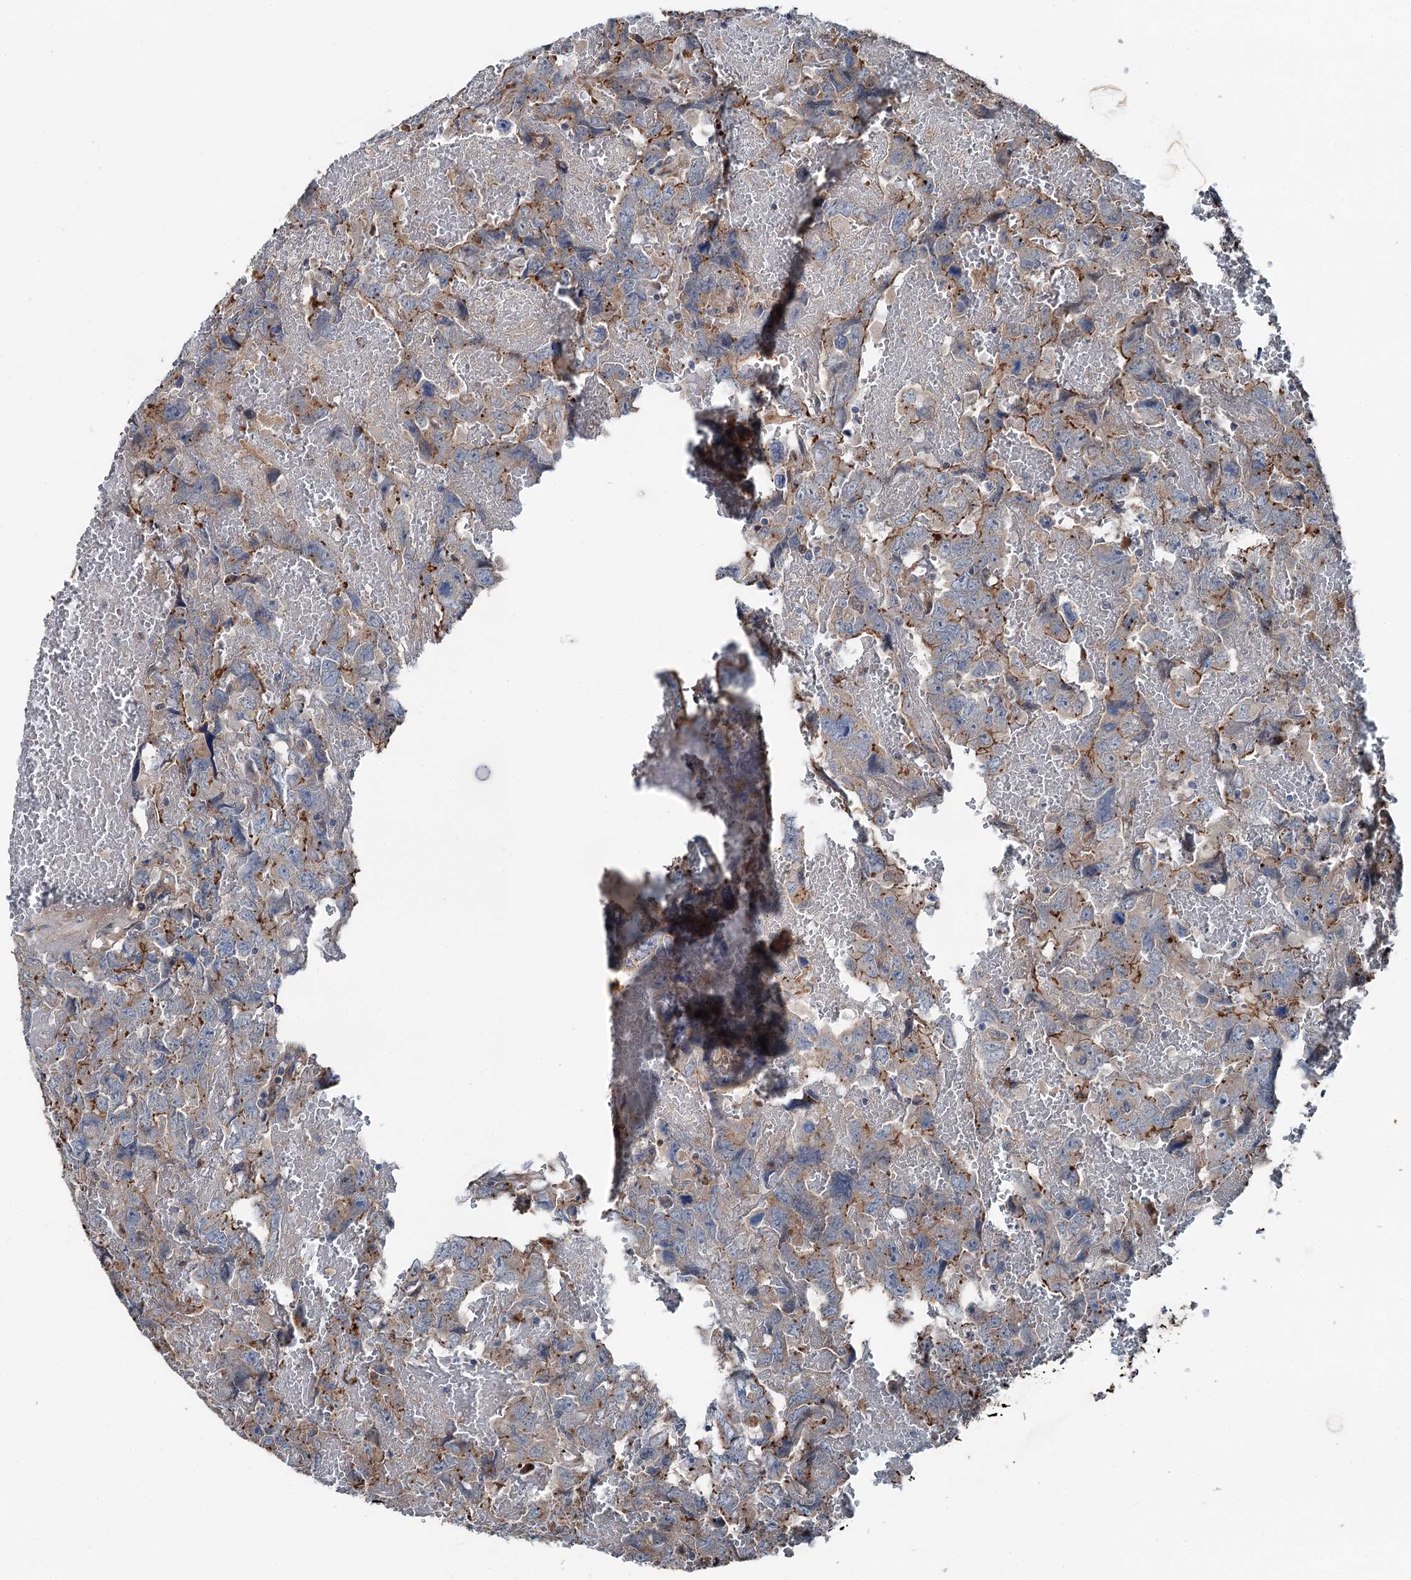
{"staining": {"intensity": "moderate", "quantity": "<25%", "location": "cytoplasmic/membranous"}, "tissue": "testis cancer", "cell_type": "Tumor cells", "image_type": "cancer", "snomed": [{"axis": "morphology", "description": "Carcinoma, Embryonal, NOS"}, {"axis": "topography", "description": "Testis"}], "caption": "Tumor cells exhibit moderate cytoplasmic/membranous positivity in approximately <25% of cells in testis cancer (embryonal carcinoma).", "gene": "POLR1D", "patient": {"sex": "male", "age": 45}}